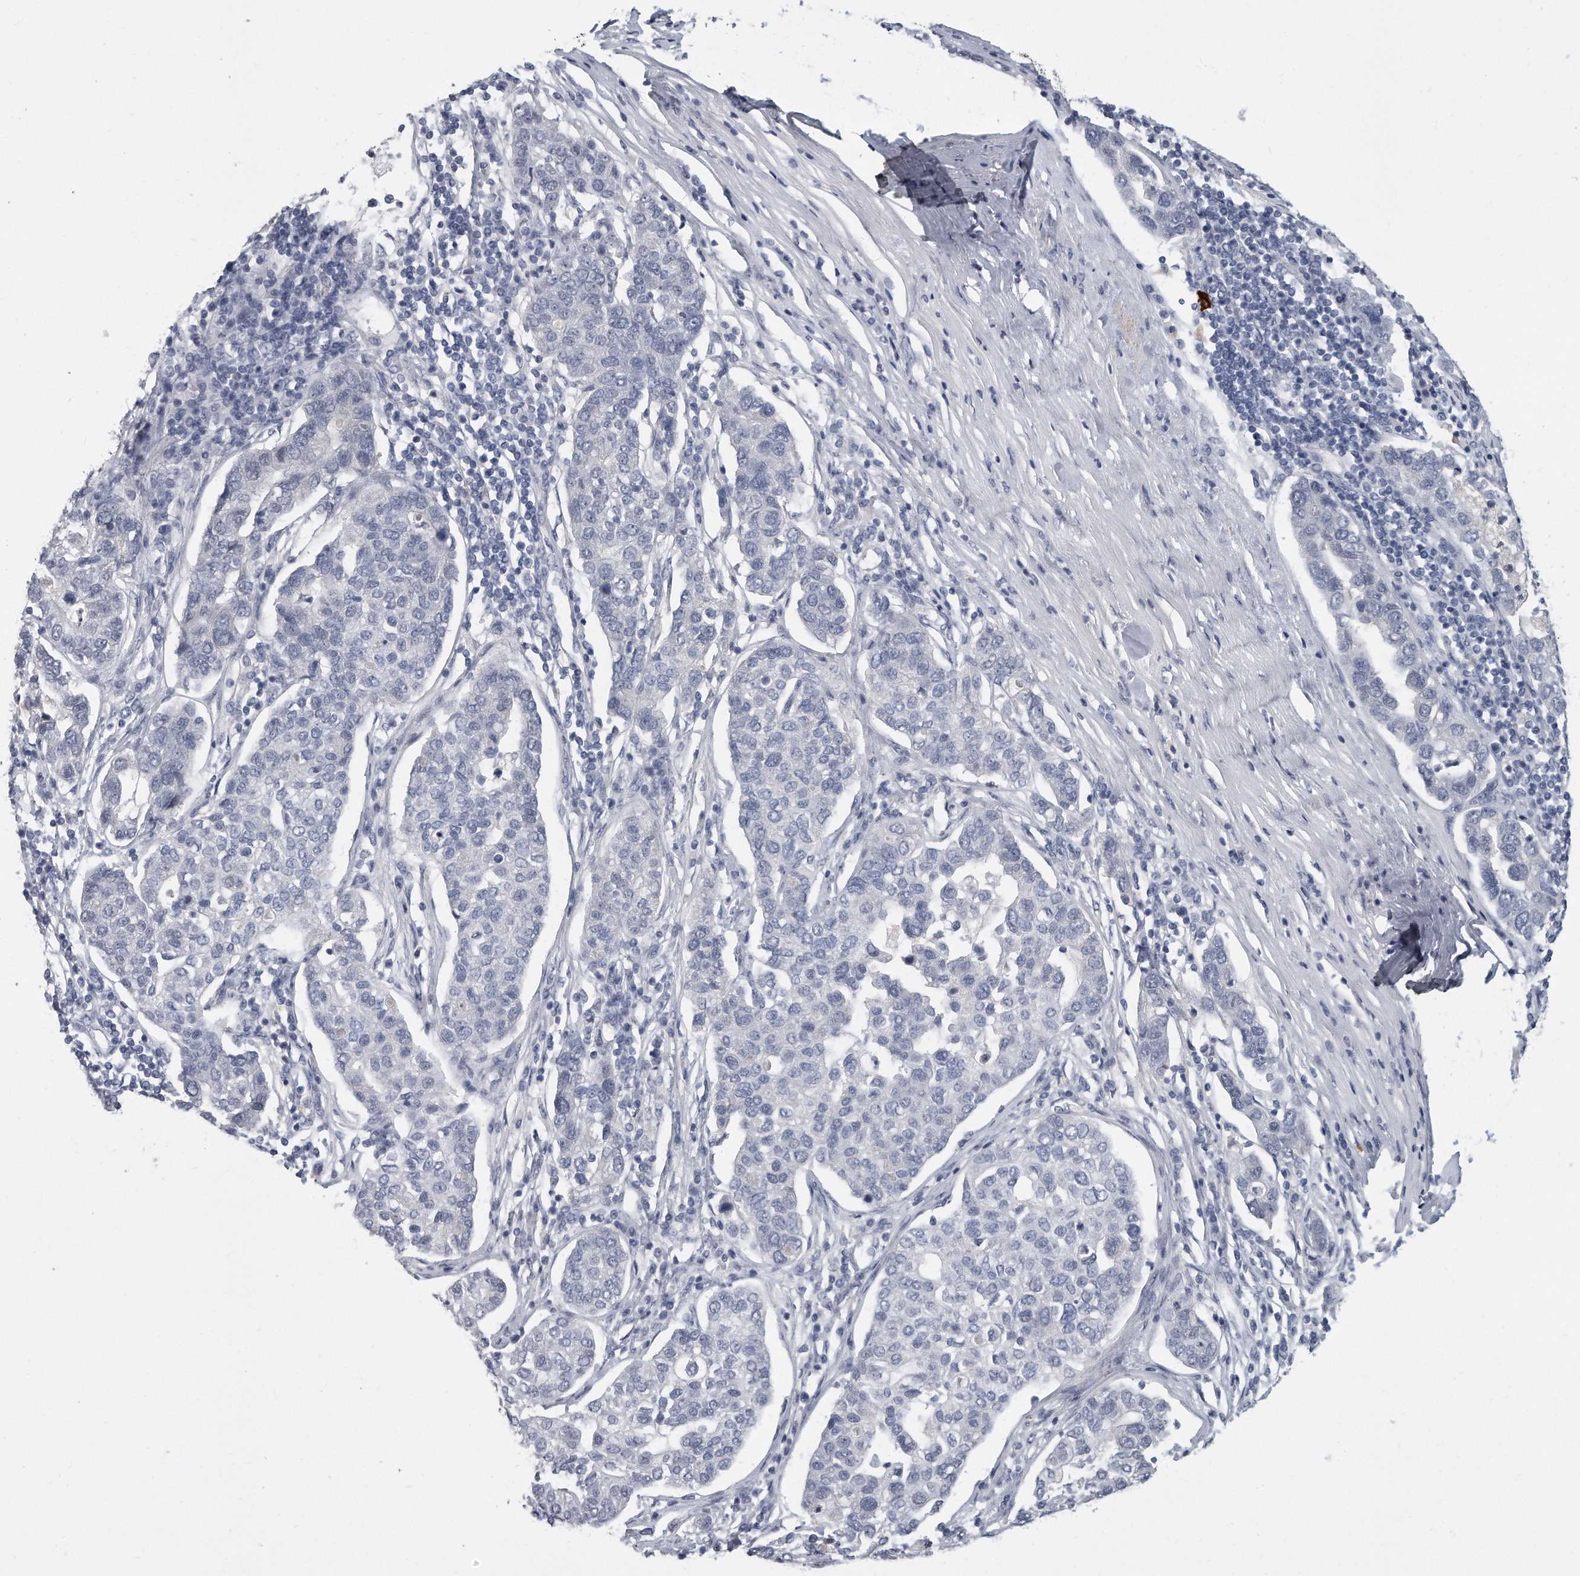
{"staining": {"intensity": "negative", "quantity": "none", "location": "none"}, "tissue": "pancreatic cancer", "cell_type": "Tumor cells", "image_type": "cancer", "snomed": [{"axis": "morphology", "description": "Adenocarcinoma, NOS"}, {"axis": "topography", "description": "Pancreas"}], "caption": "This is a image of IHC staining of pancreatic adenocarcinoma, which shows no staining in tumor cells.", "gene": "KLHL7", "patient": {"sex": "female", "age": 61}}